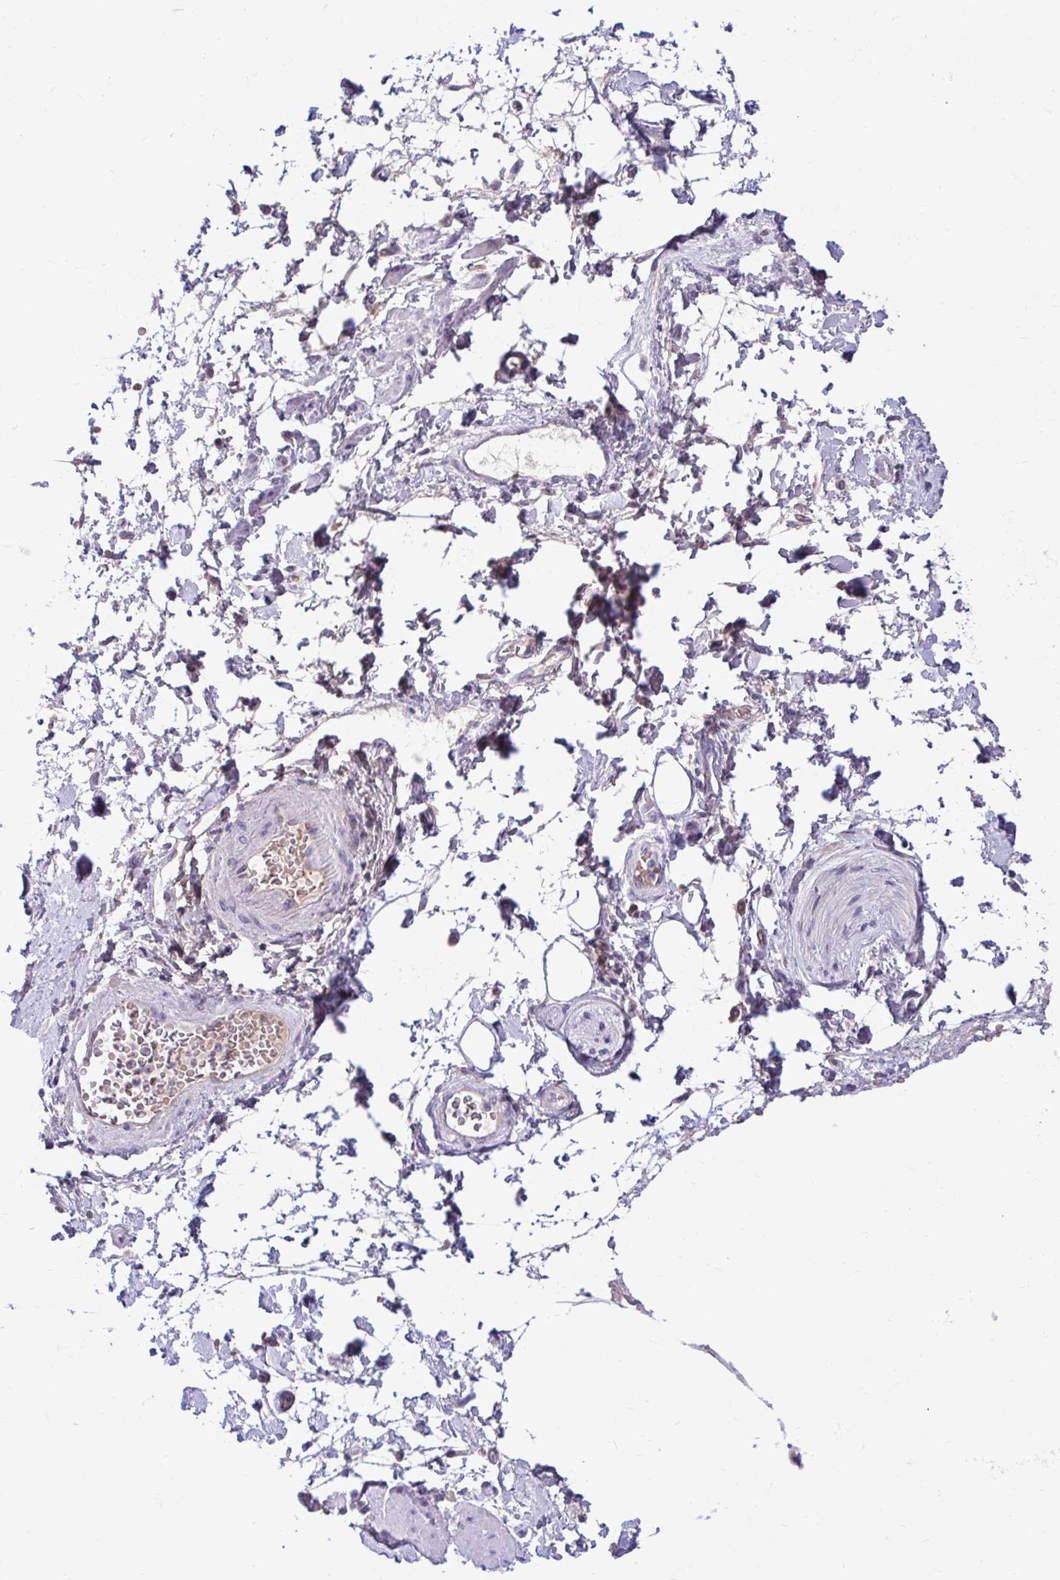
{"staining": {"intensity": "negative", "quantity": "none", "location": "none"}, "tissue": "adipose tissue", "cell_type": "Adipocytes", "image_type": "normal", "snomed": [{"axis": "morphology", "description": "Normal tissue, NOS"}, {"axis": "topography", "description": "Urinary bladder"}, {"axis": "topography", "description": "Peripheral nerve tissue"}], "caption": "Immunohistochemical staining of benign human adipose tissue reveals no significant staining in adipocytes. (IHC, brightfield microscopy, high magnification).", "gene": "CDC20", "patient": {"sex": "female", "age": 60}}